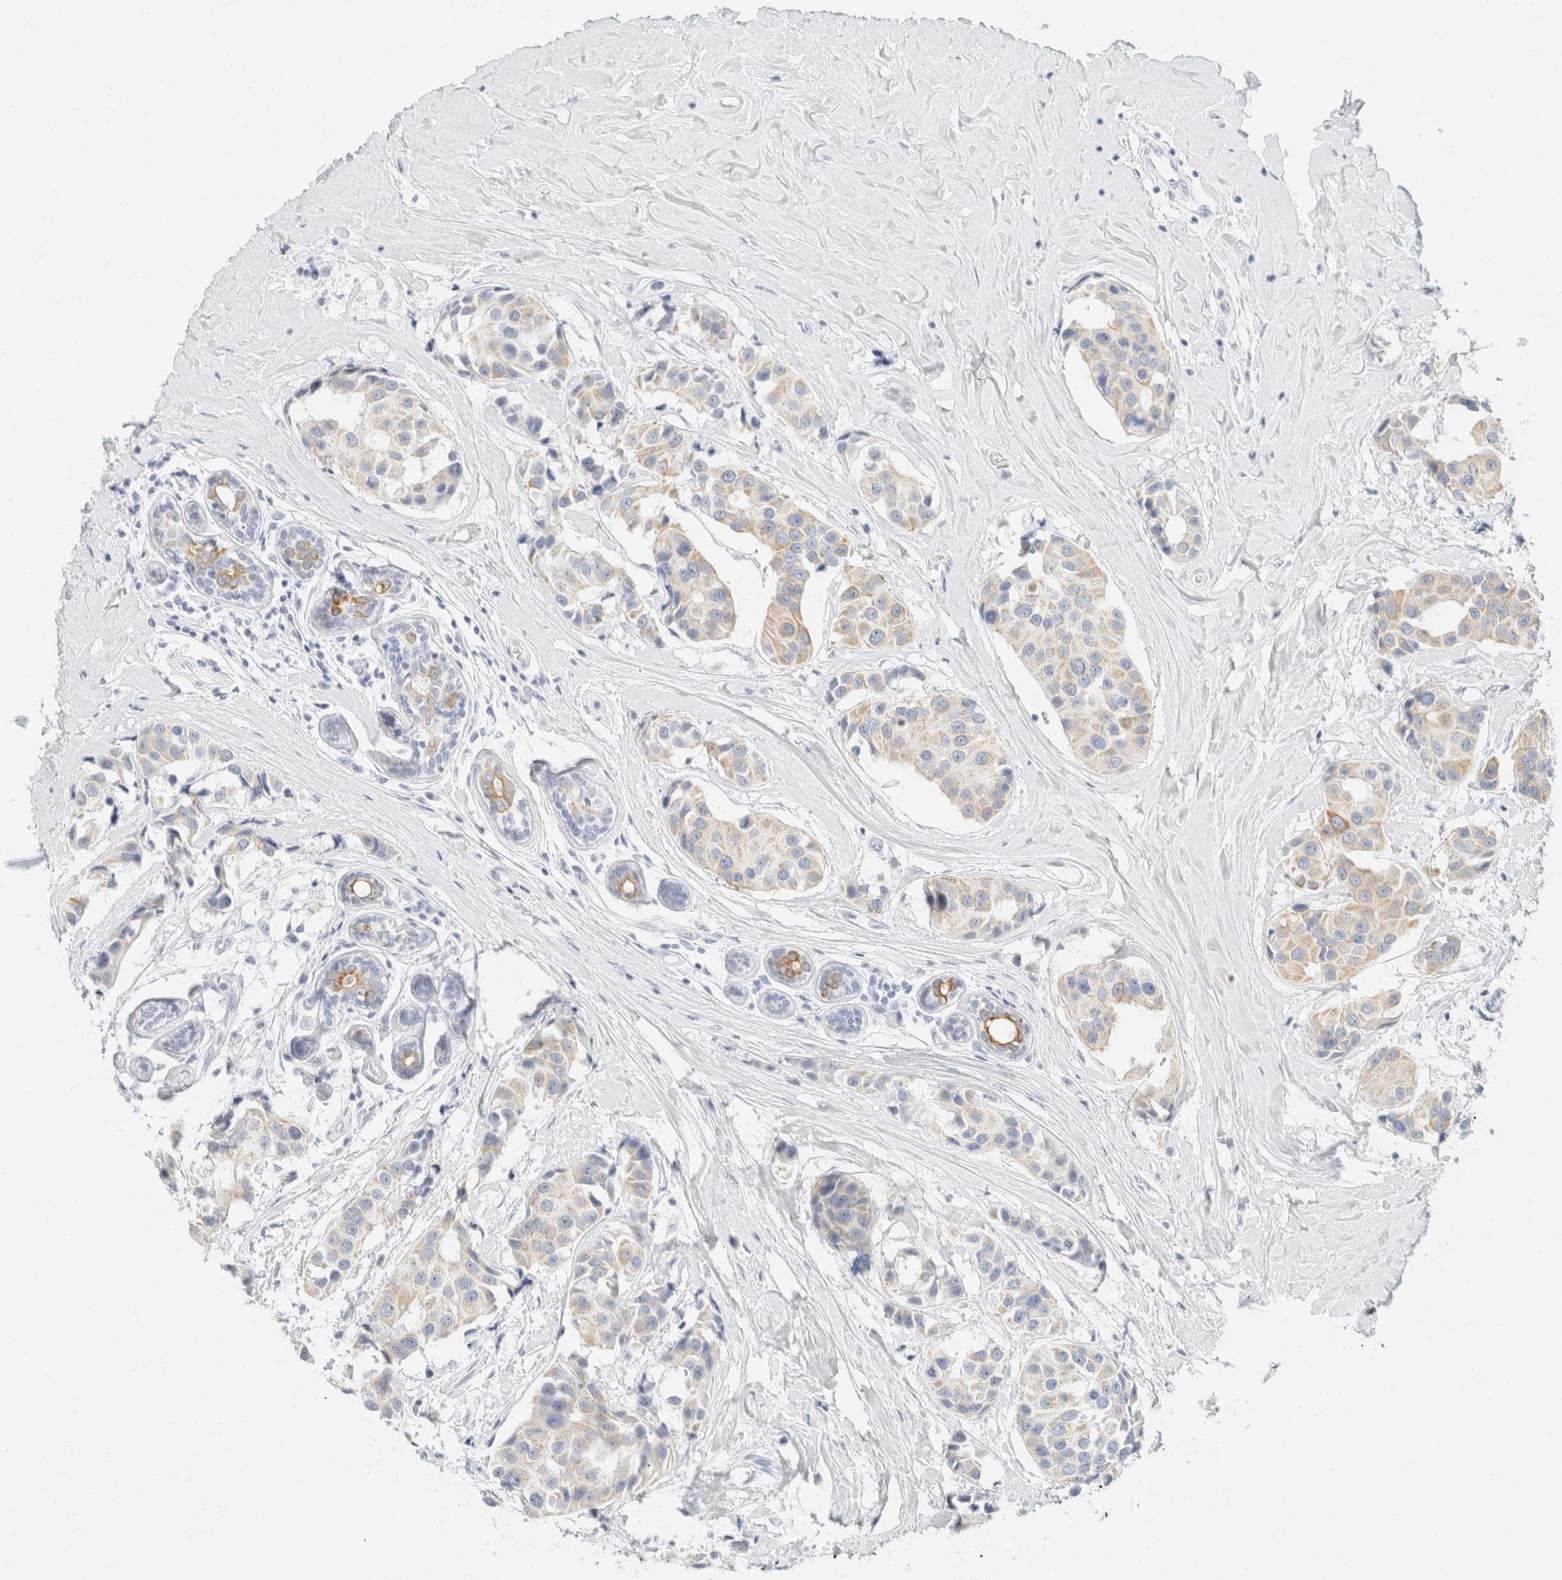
{"staining": {"intensity": "moderate", "quantity": "<25%", "location": "cytoplasmic/membranous"}, "tissue": "breast cancer", "cell_type": "Tumor cells", "image_type": "cancer", "snomed": [{"axis": "morphology", "description": "Normal tissue, NOS"}, {"axis": "morphology", "description": "Duct carcinoma"}, {"axis": "topography", "description": "Breast"}], "caption": "This is an image of immunohistochemistry staining of breast intraductal carcinoma, which shows moderate expression in the cytoplasmic/membranous of tumor cells.", "gene": "KRT20", "patient": {"sex": "female", "age": 39}}